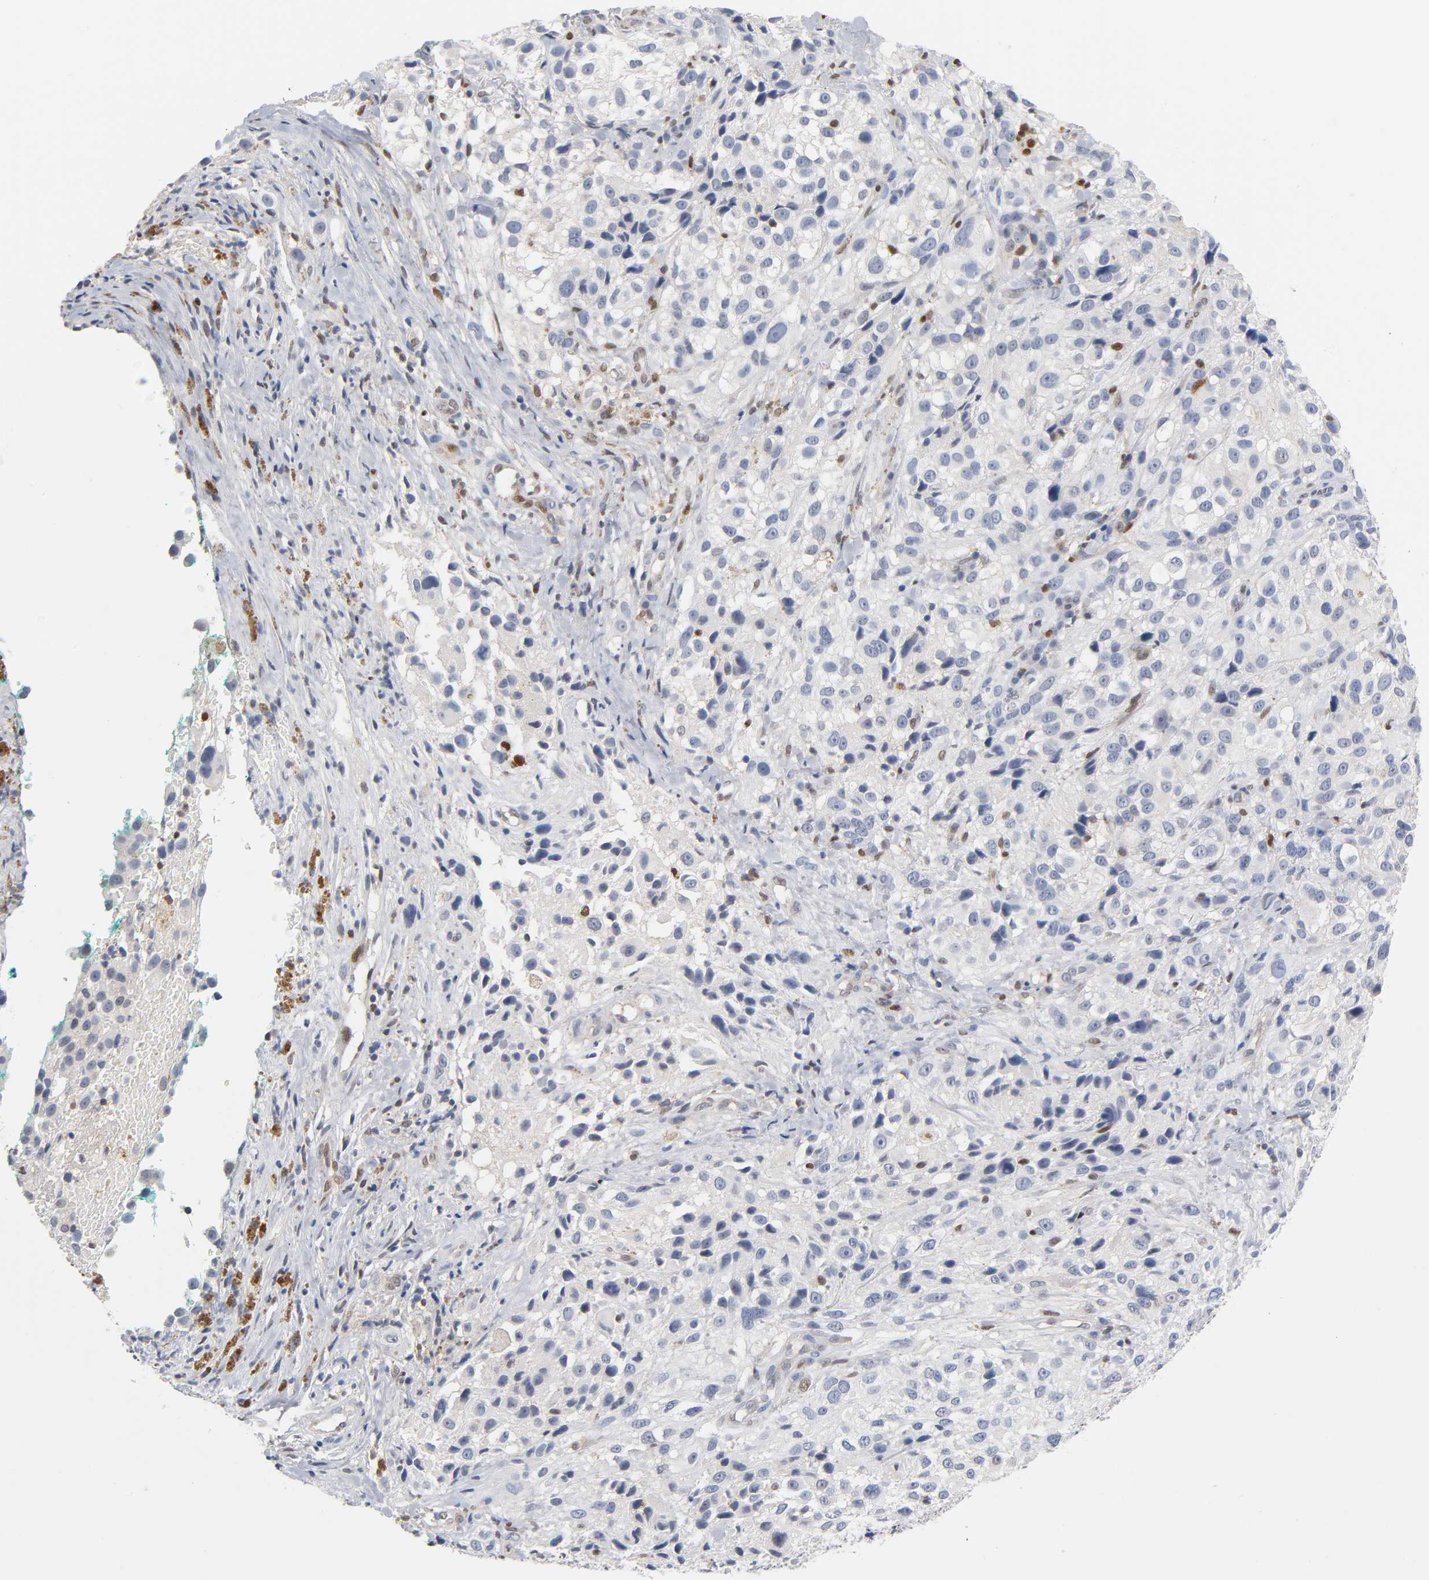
{"staining": {"intensity": "negative", "quantity": "none", "location": "none"}, "tissue": "melanoma", "cell_type": "Tumor cells", "image_type": "cancer", "snomed": [{"axis": "morphology", "description": "Necrosis, NOS"}, {"axis": "morphology", "description": "Malignant melanoma, NOS"}, {"axis": "topography", "description": "Skin"}], "caption": "High power microscopy micrograph of an IHC histopathology image of malignant melanoma, revealing no significant staining in tumor cells.", "gene": "NFATC1", "patient": {"sex": "female", "age": 87}}